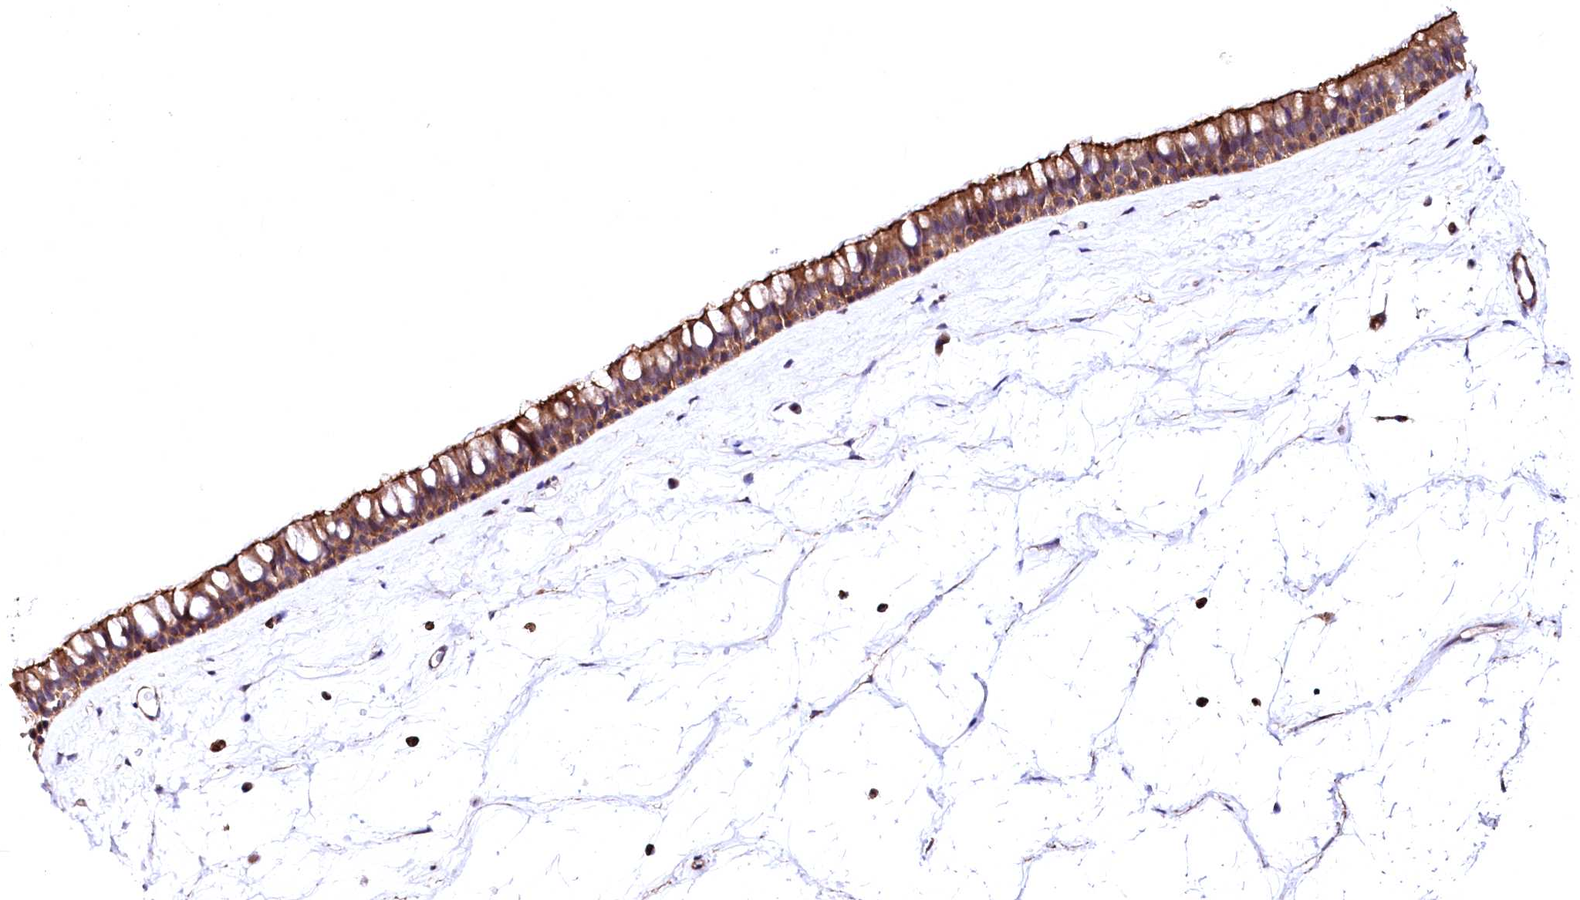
{"staining": {"intensity": "strong", "quantity": ">75%", "location": "cytoplasmic/membranous"}, "tissue": "nasopharynx", "cell_type": "Respiratory epithelial cells", "image_type": "normal", "snomed": [{"axis": "morphology", "description": "Normal tissue, NOS"}, {"axis": "topography", "description": "Nasopharynx"}], "caption": "Immunohistochemistry image of unremarkable nasopharynx: human nasopharynx stained using IHC demonstrates high levels of strong protein expression localized specifically in the cytoplasmic/membranous of respiratory epithelial cells, appearing as a cytoplasmic/membranous brown color.", "gene": "GPR176", "patient": {"sex": "male", "age": 64}}